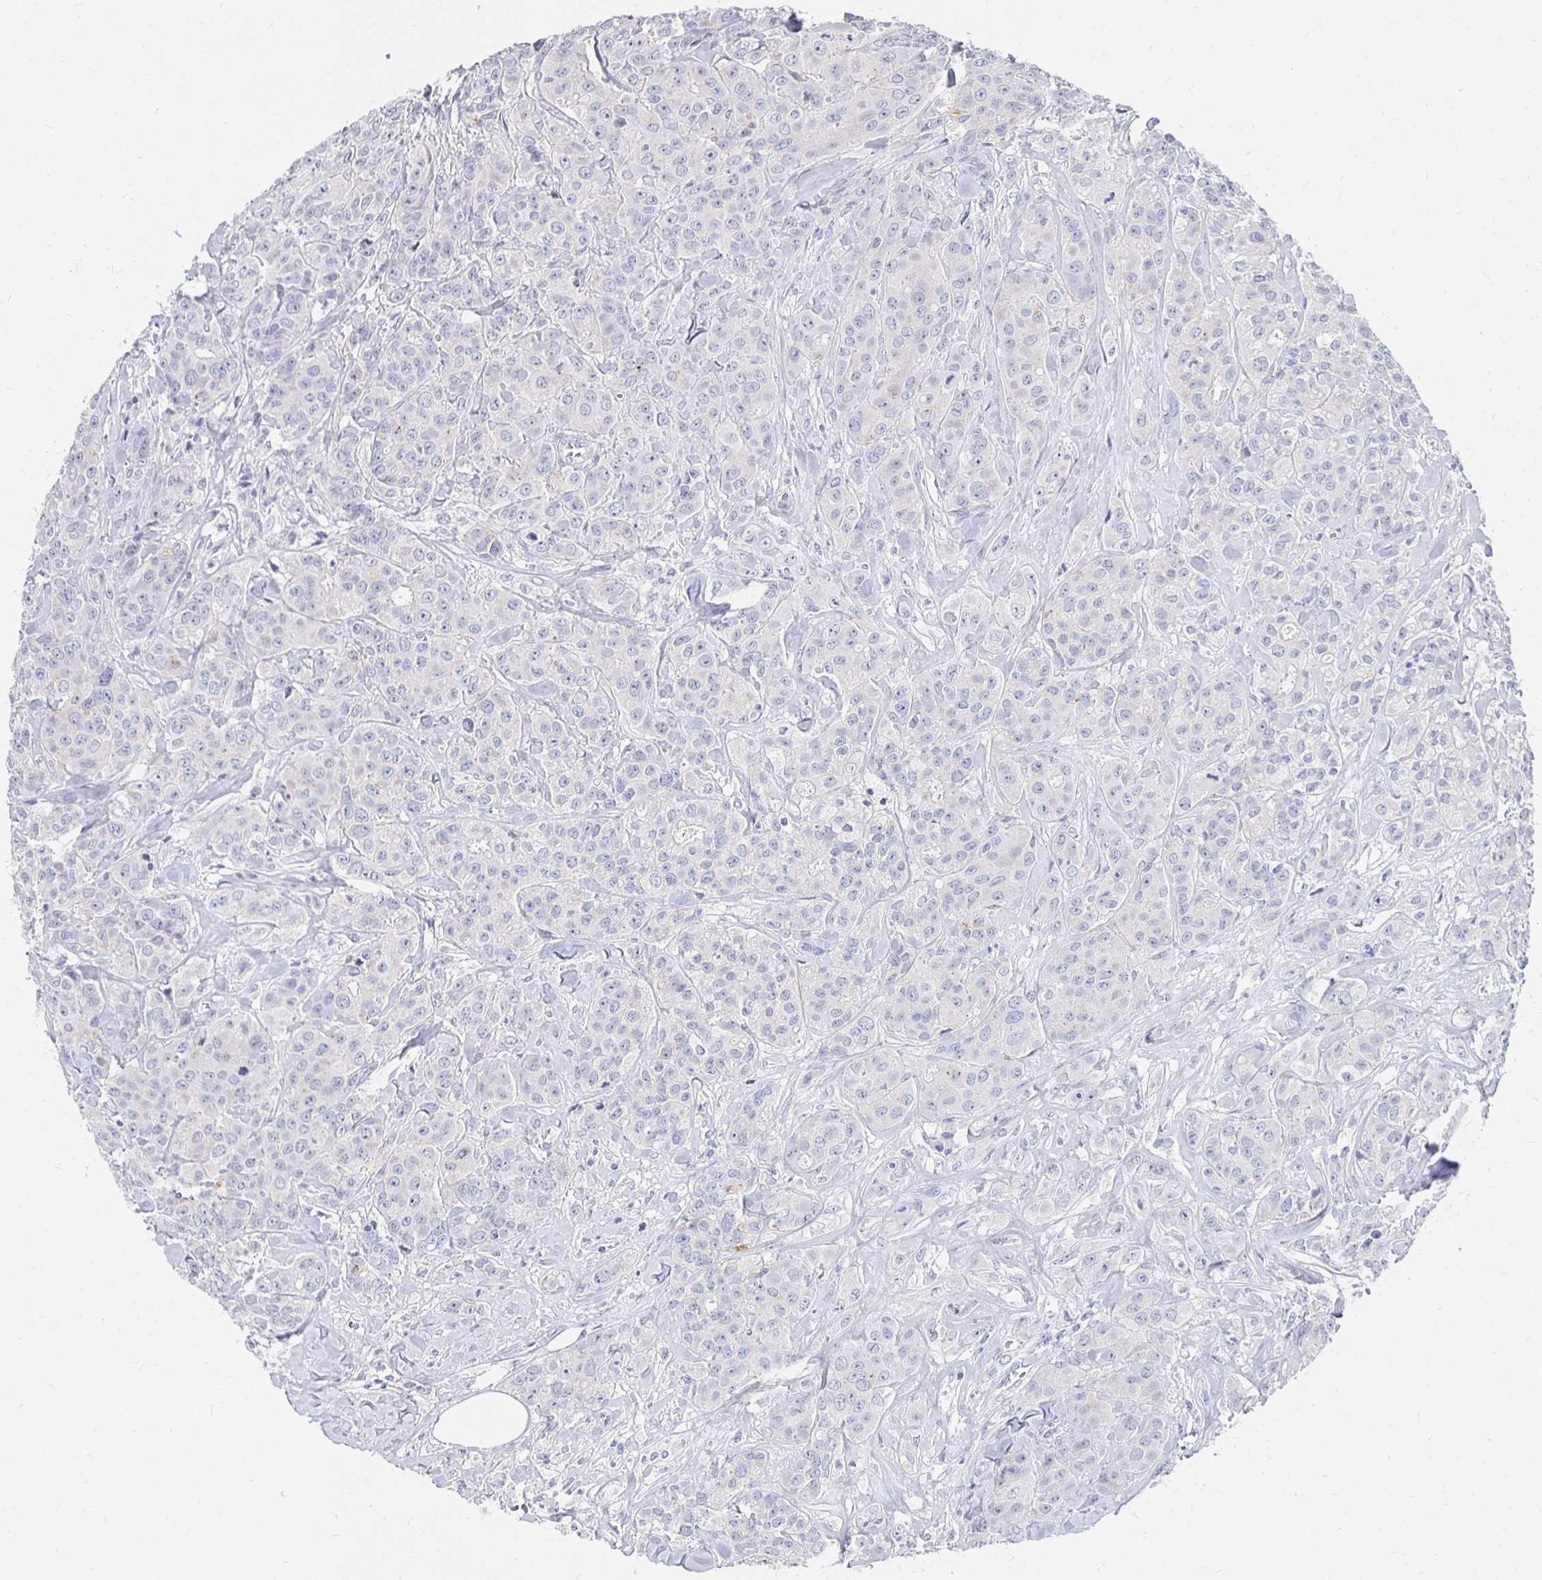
{"staining": {"intensity": "negative", "quantity": "none", "location": "none"}, "tissue": "breast cancer", "cell_type": "Tumor cells", "image_type": "cancer", "snomed": [{"axis": "morphology", "description": "Normal tissue, NOS"}, {"axis": "morphology", "description": "Duct carcinoma"}, {"axis": "topography", "description": "Breast"}], "caption": "Human breast infiltrating ductal carcinoma stained for a protein using immunohistochemistry demonstrates no staining in tumor cells.", "gene": "FKRP", "patient": {"sex": "female", "age": 43}}